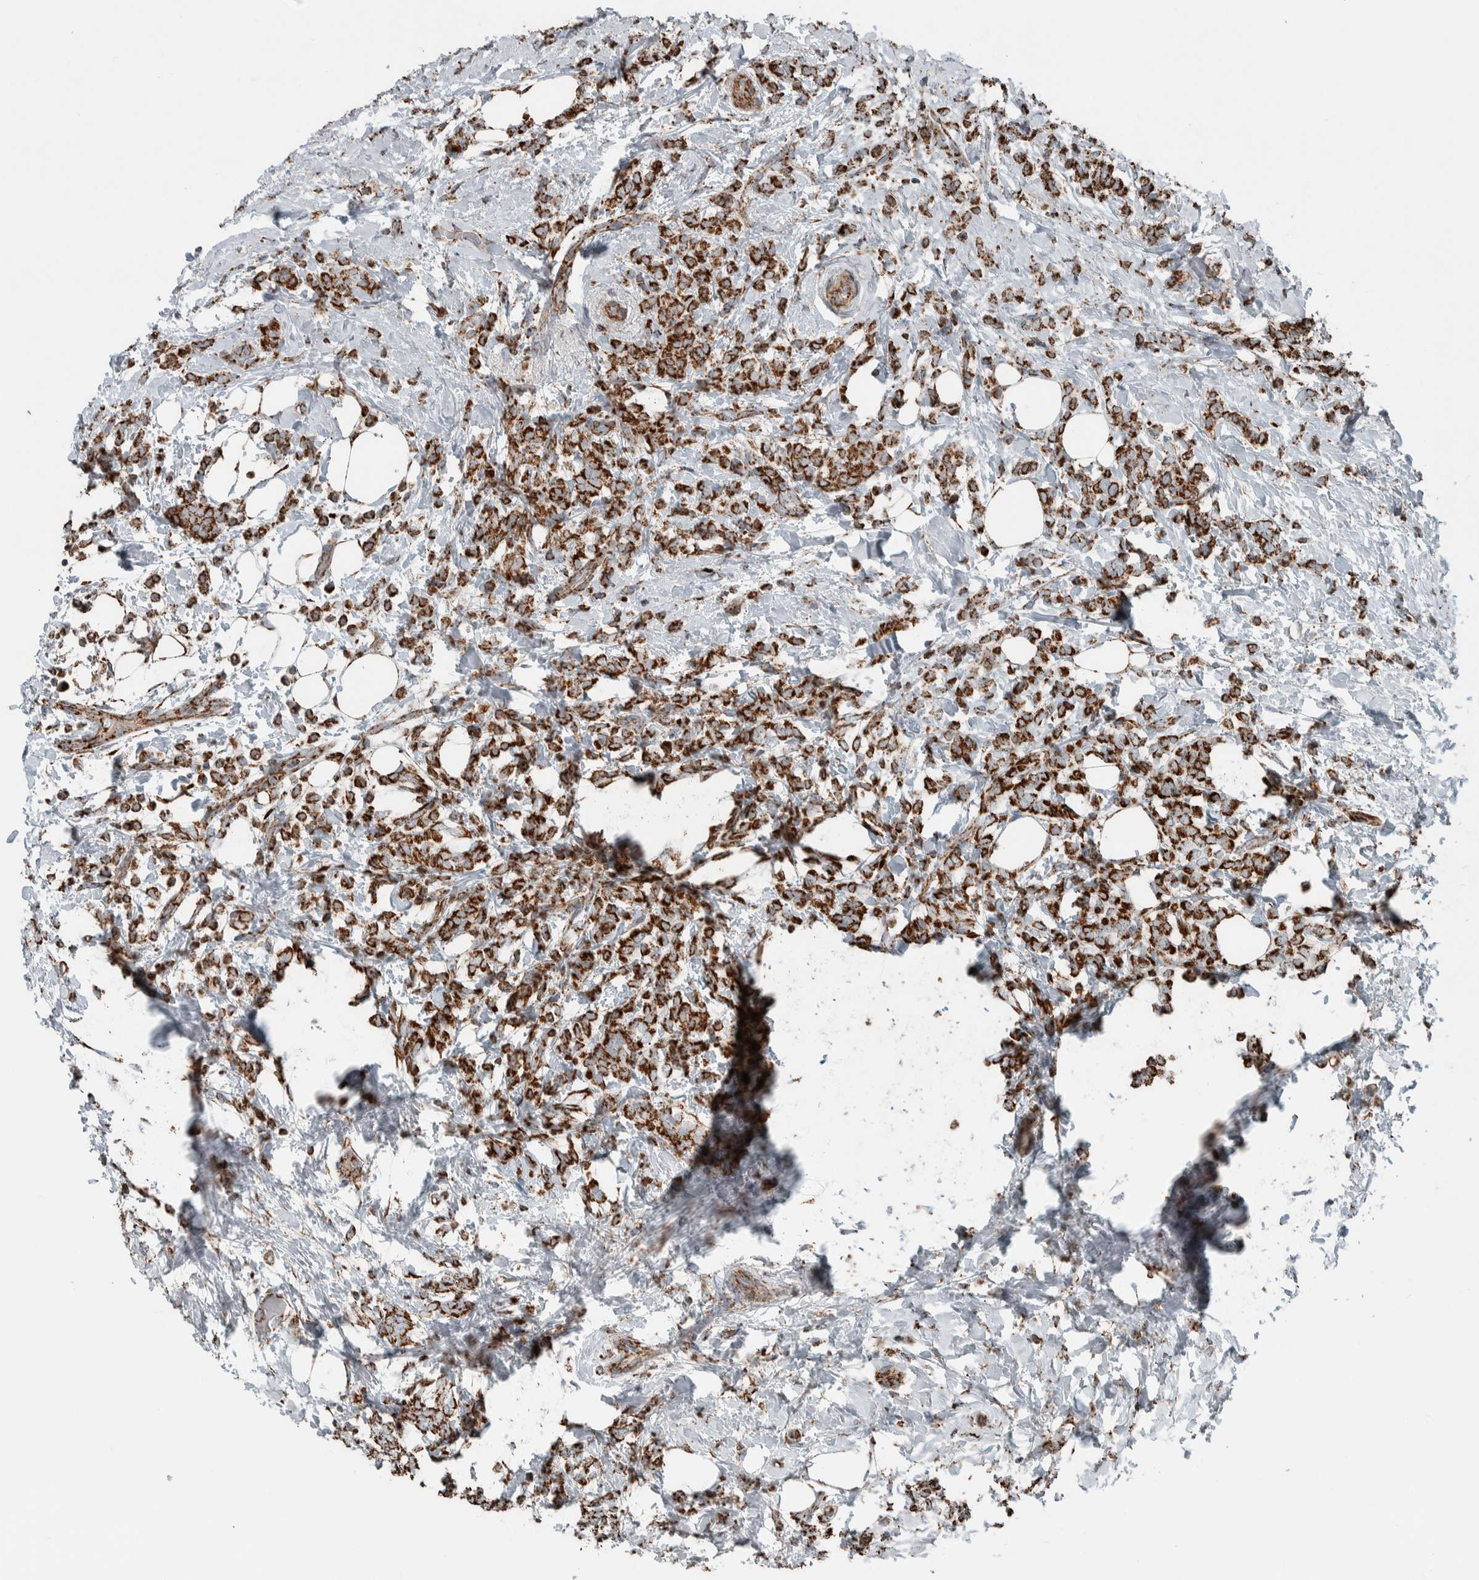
{"staining": {"intensity": "strong", "quantity": ">75%", "location": "cytoplasmic/membranous"}, "tissue": "breast cancer", "cell_type": "Tumor cells", "image_type": "cancer", "snomed": [{"axis": "morphology", "description": "Lobular carcinoma"}, {"axis": "topography", "description": "Breast"}], "caption": "Human breast lobular carcinoma stained with a brown dye shows strong cytoplasmic/membranous positive expression in about >75% of tumor cells.", "gene": "CNTROB", "patient": {"sex": "female", "age": 50}}